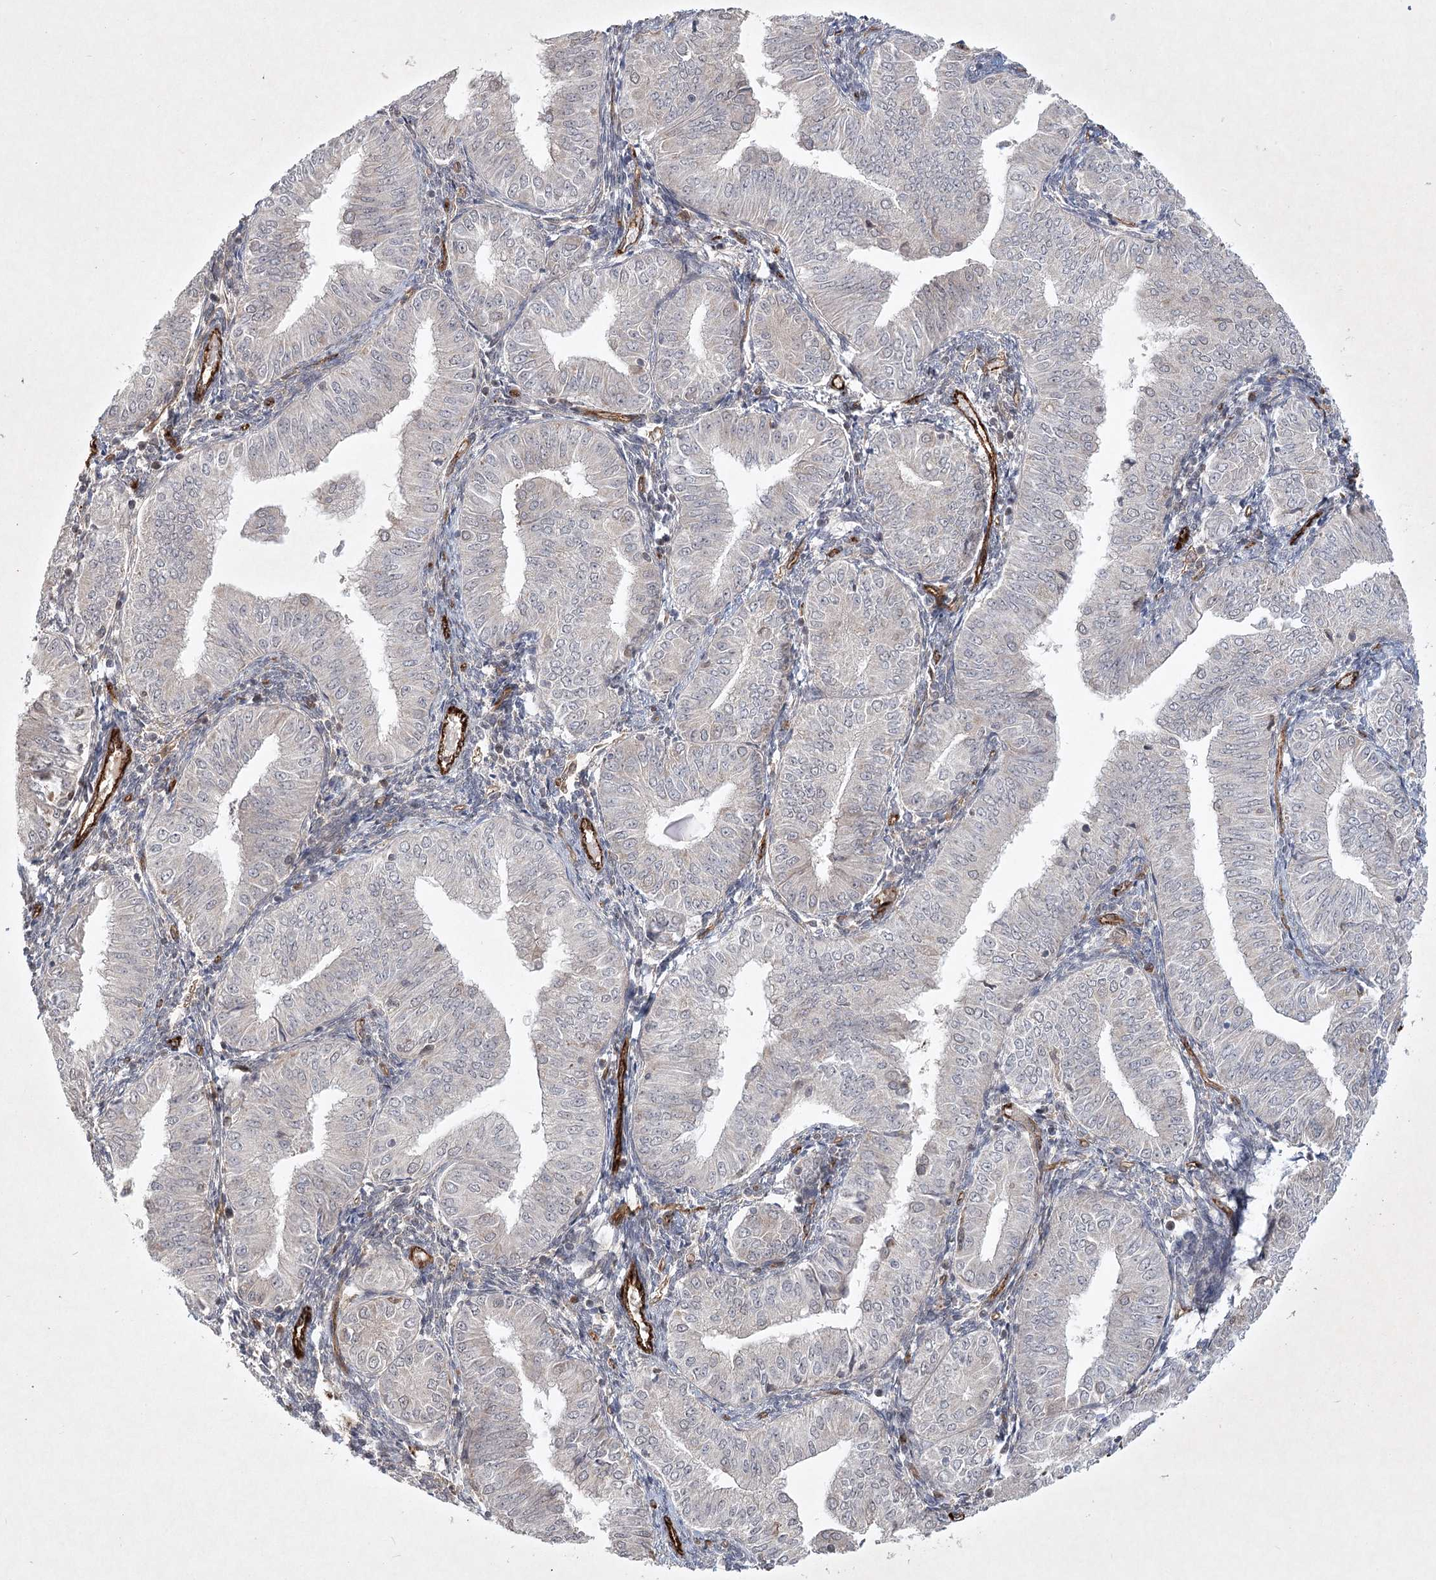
{"staining": {"intensity": "weak", "quantity": "<25%", "location": "cytoplasmic/membranous"}, "tissue": "endometrial cancer", "cell_type": "Tumor cells", "image_type": "cancer", "snomed": [{"axis": "morphology", "description": "Normal tissue, NOS"}, {"axis": "morphology", "description": "Adenocarcinoma, NOS"}, {"axis": "topography", "description": "Endometrium"}], "caption": "A micrograph of human adenocarcinoma (endometrial) is negative for staining in tumor cells. (DAB IHC with hematoxylin counter stain).", "gene": "ARHGAP31", "patient": {"sex": "female", "age": 53}}